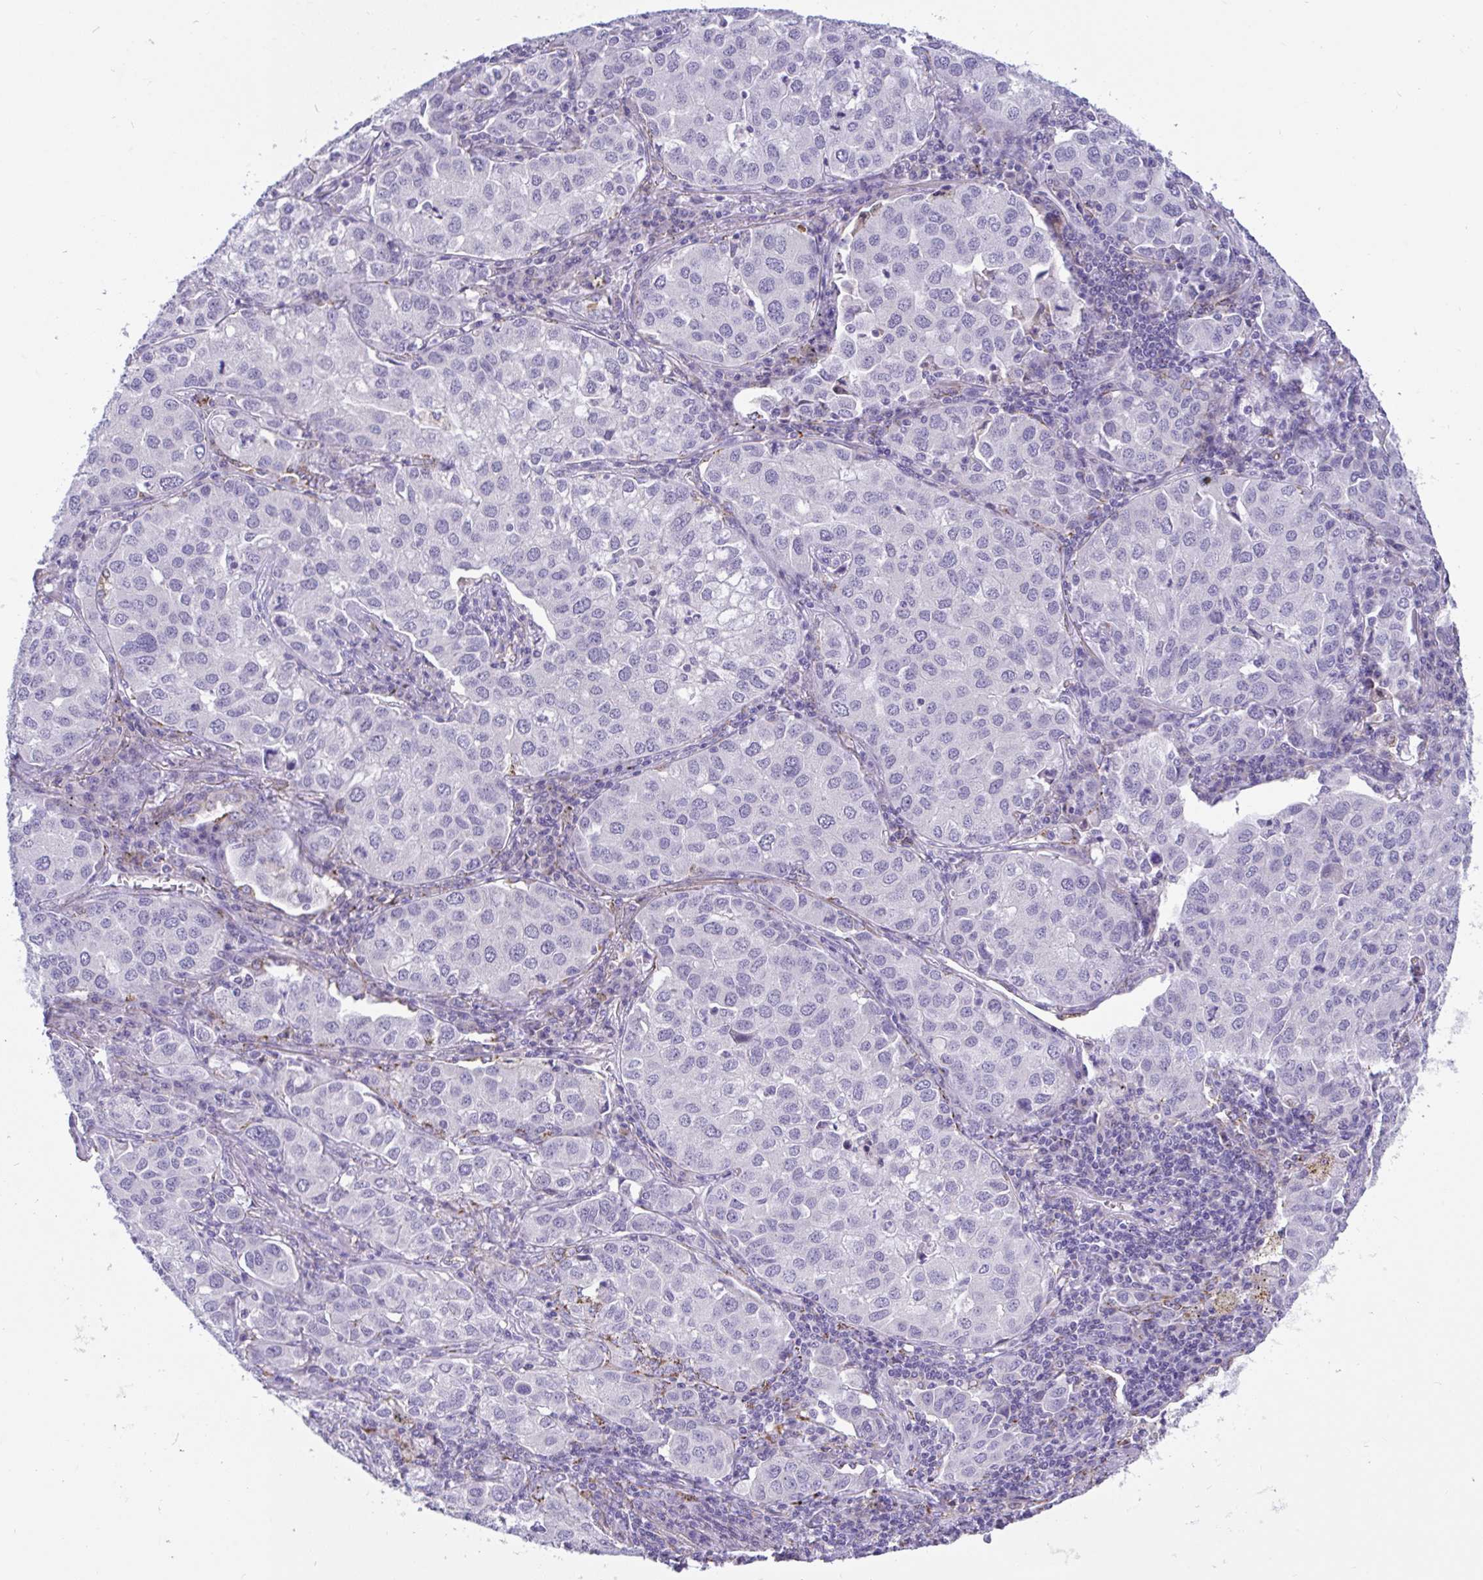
{"staining": {"intensity": "negative", "quantity": "none", "location": "none"}, "tissue": "lung cancer", "cell_type": "Tumor cells", "image_type": "cancer", "snomed": [{"axis": "morphology", "description": "Adenocarcinoma, NOS"}, {"axis": "morphology", "description": "Adenocarcinoma, metastatic, NOS"}, {"axis": "topography", "description": "Lymph node"}, {"axis": "topography", "description": "Lung"}], "caption": "High magnification brightfield microscopy of adenocarcinoma (lung) stained with DAB (brown) and counterstained with hematoxylin (blue): tumor cells show no significant staining.", "gene": "SEMA6B", "patient": {"sex": "female", "age": 65}}